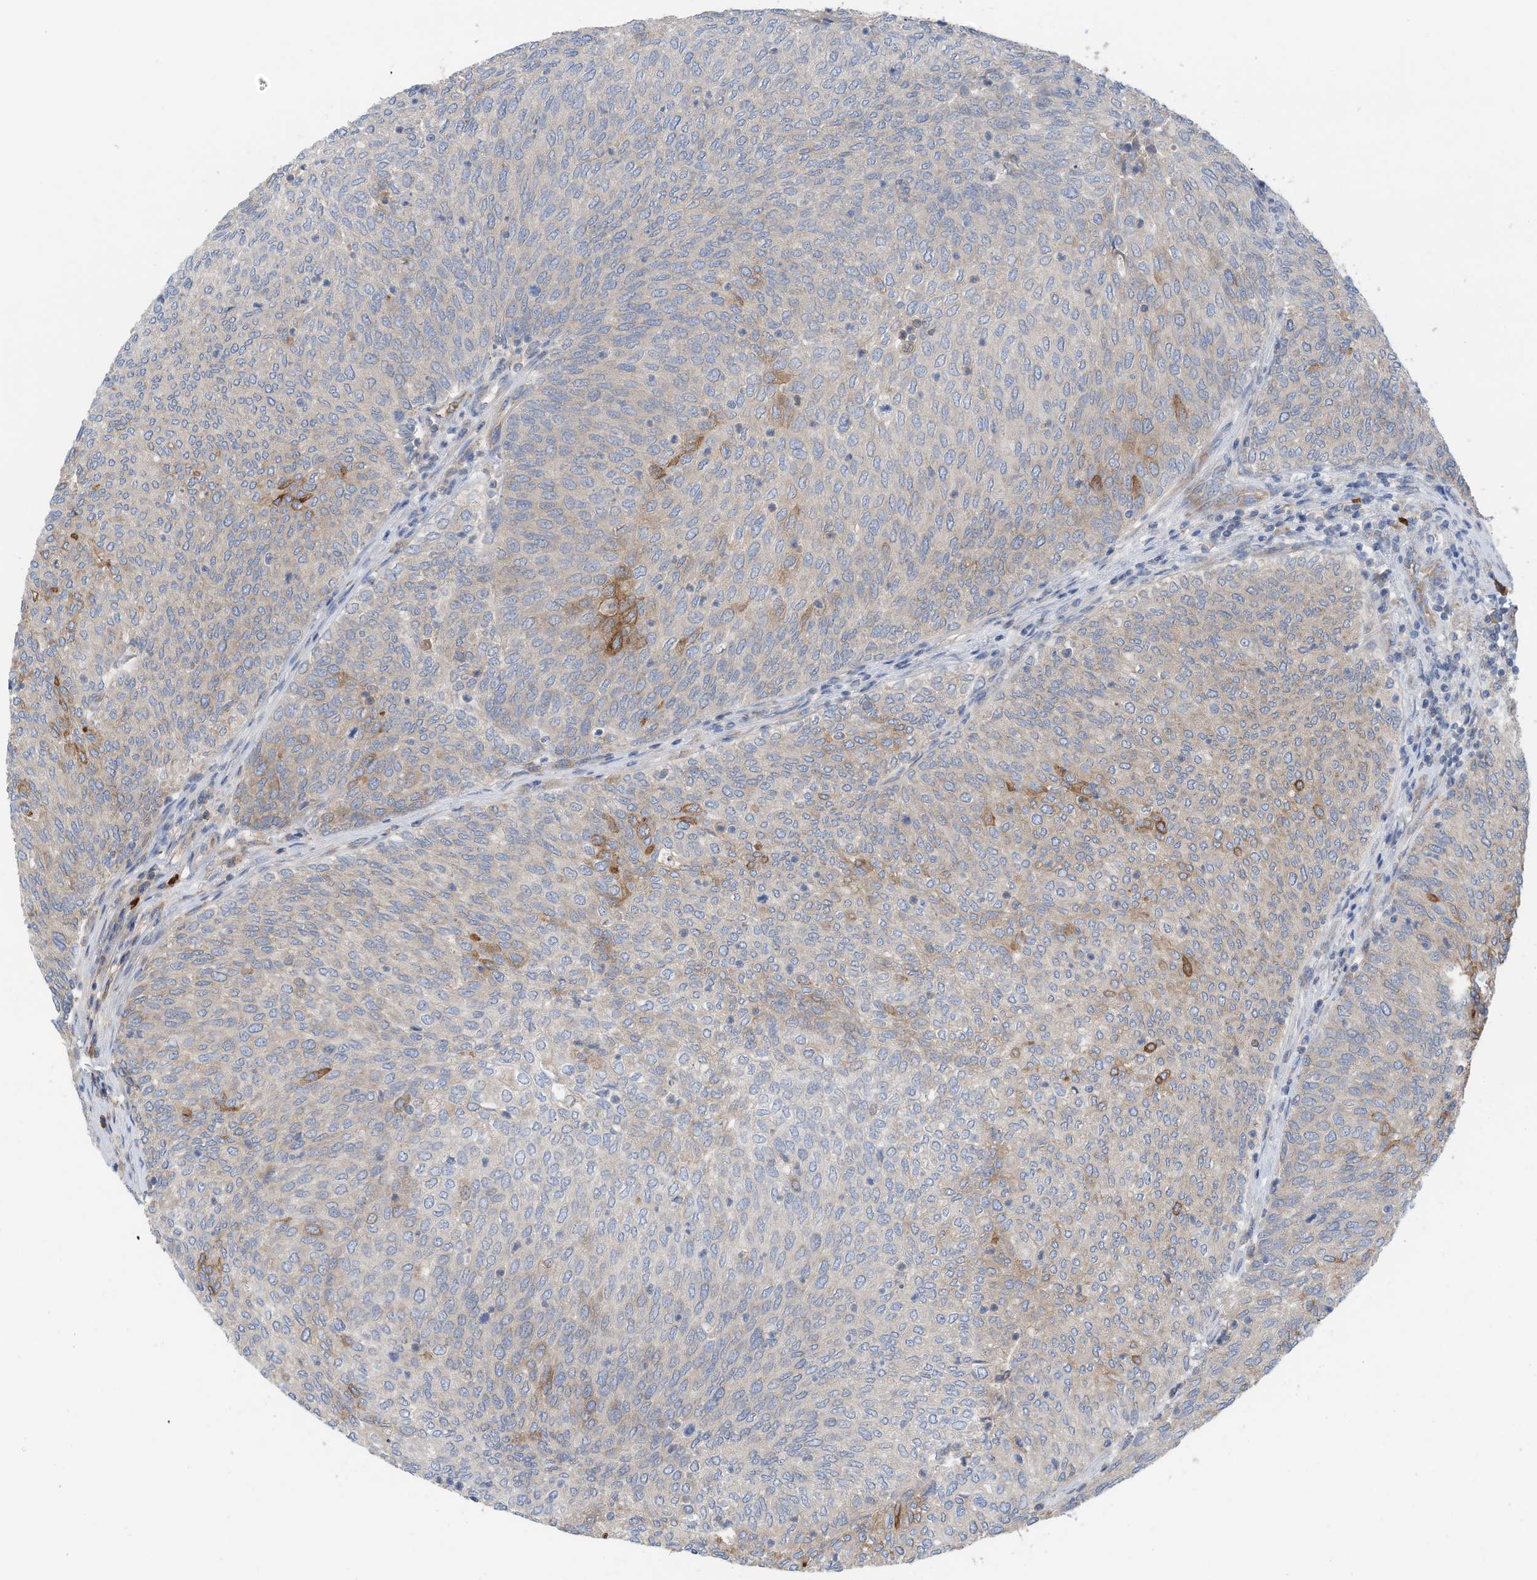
{"staining": {"intensity": "moderate", "quantity": "<25%", "location": "cytoplasmic/membranous"}, "tissue": "urothelial cancer", "cell_type": "Tumor cells", "image_type": "cancer", "snomed": [{"axis": "morphology", "description": "Urothelial carcinoma, Low grade"}, {"axis": "topography", "description": "Urinary bladder"}], "caption": "Protein staining of low-grade urothelial carcinoma tissue exhibits moderate cytoplasmic/membranous staining in approximately <25% of tumor cells.", "gene": "SLC5A11", "patient": {"sex": "female", "age": 79}}